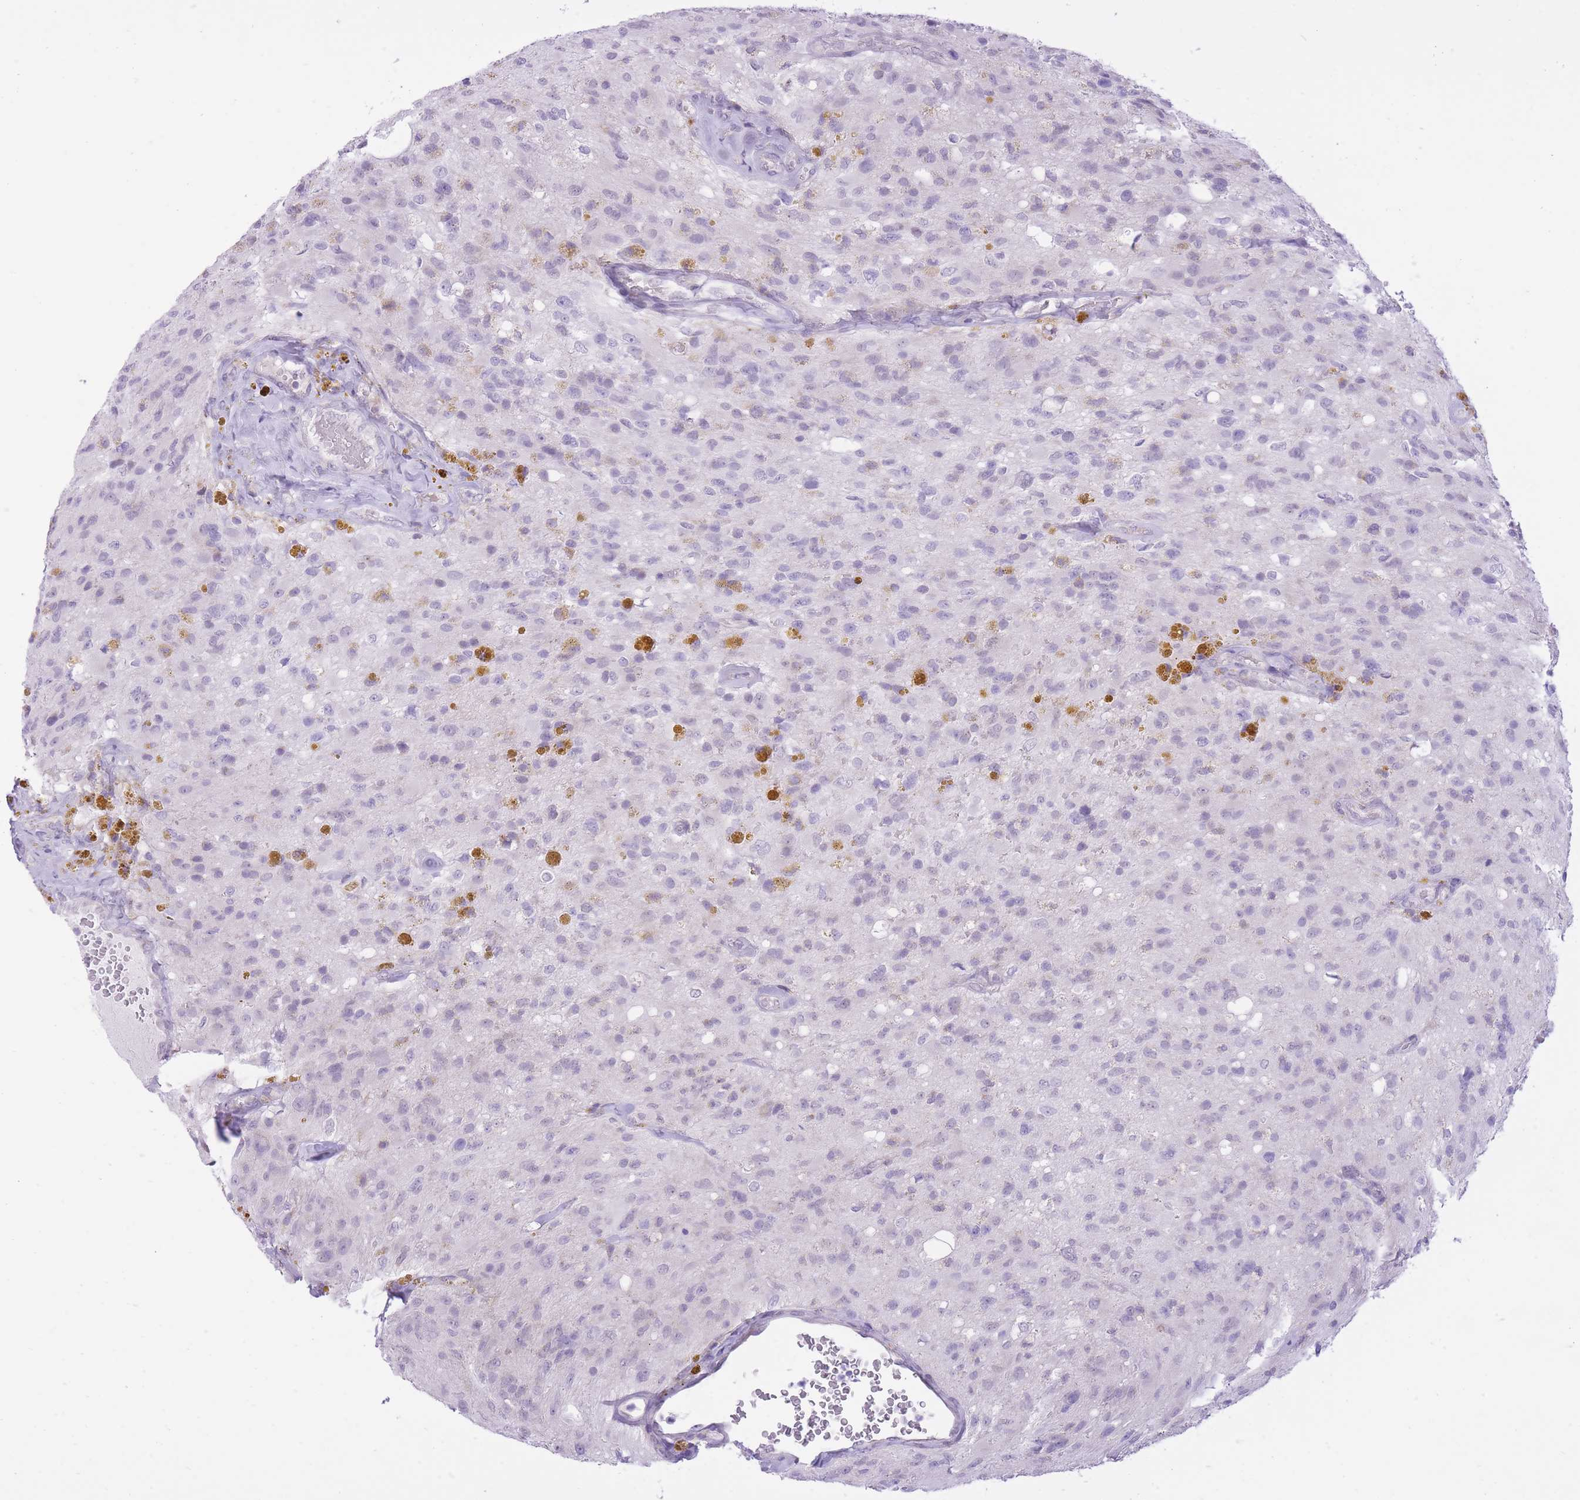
{"staining": {"intensity": "negative", "quantity": "none", "location": "none"}, "tissue": "glioma", "cell_type": "Tumor cells", "image_type": "cancer", "snomed": [{"axis": "morphology", "description": "Glioma, malignant, High grade"}, {"axis": "topography", "description": "Brain"}], "caption": "The micrograph exhibits no significant positivity in tumor cells of glioma.", "gene": "DENND2D", "patient": {"sex": "male", "age": 69}}